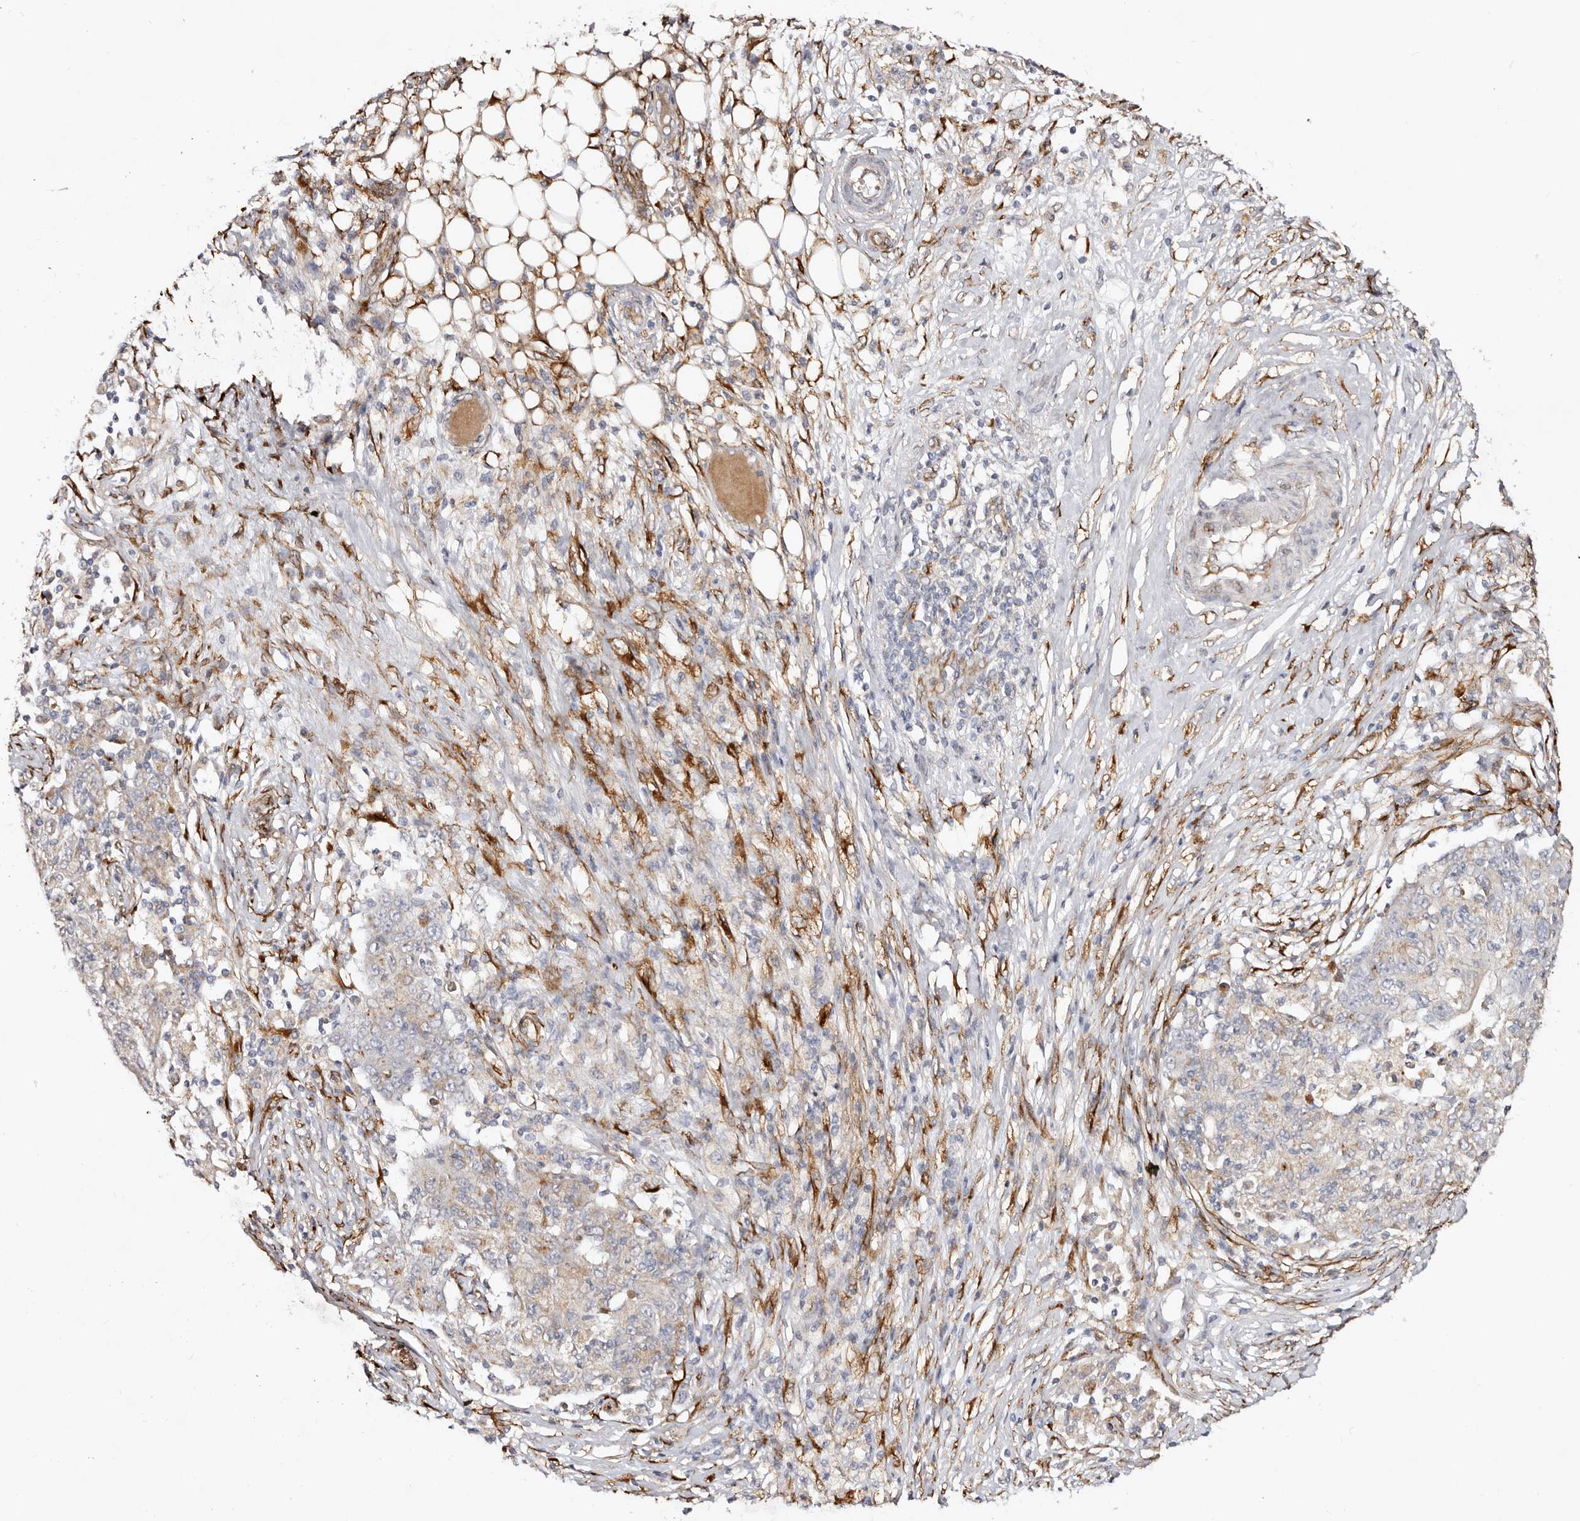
{"staining": {"intensity": "weak", "quantity": "<25%", "location": "cytoplasmic/membranous"}, "tissue": "ovarian cancer", "cell_type": "Tumor cells", "image_type": "cancer", "snomed": [{"axis": "morphology", "description": "Carcinoma, endometroid"}, {"axis": "topography", "description": "Ovary"}], "caption": "Immunohistochemistry (IHC) photomicrograph of ovarian endometroid carcinoma stained for a protein (brown), which displays no positivity in tumor cells.", "gene": "SERPINH1", "patient": {"sex": "female", "age": 42}}